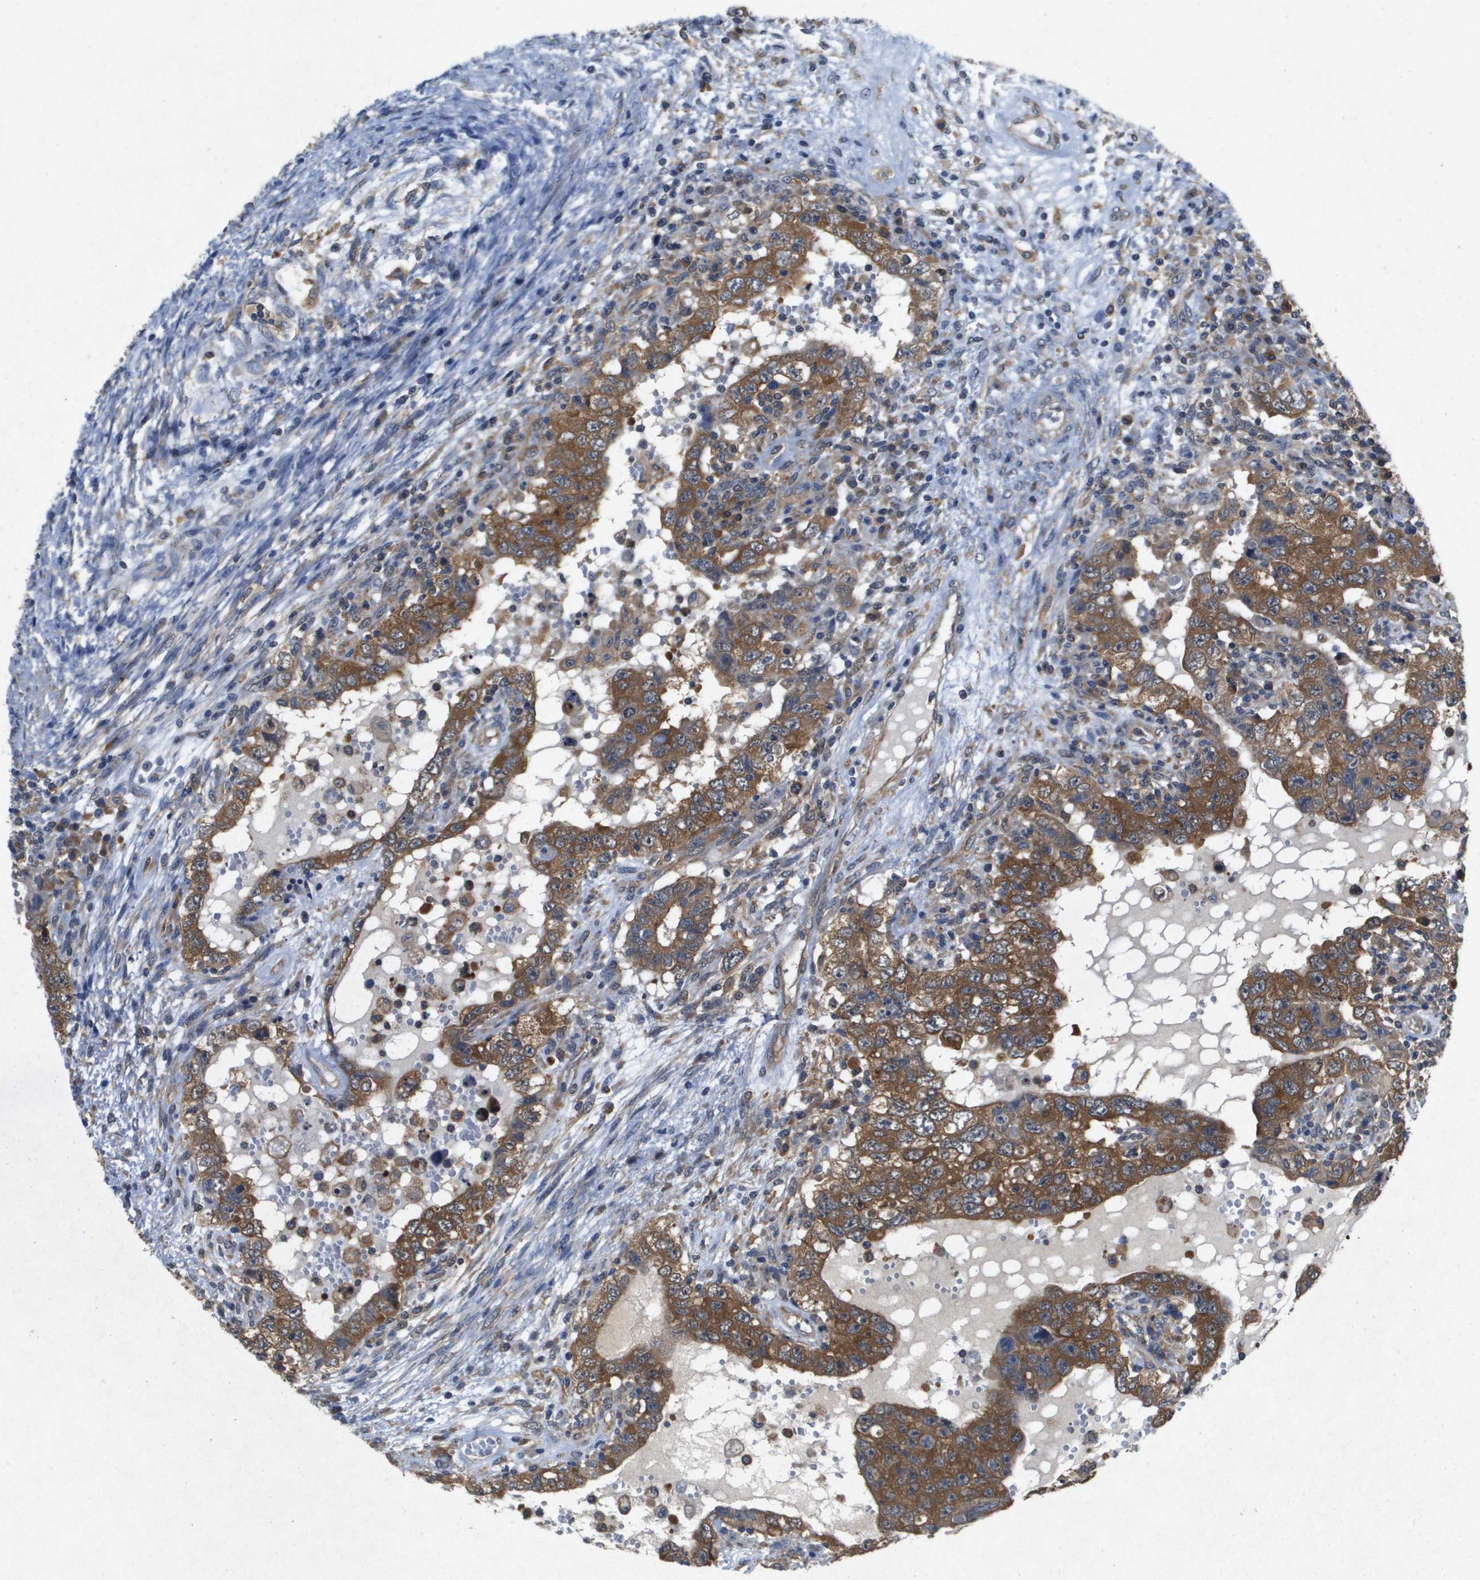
{"staining": {"intensity": "moderate", "quantity": ">75%", "location": "cytoplasmic/membranous"}, "tissue": "testis cancer", "cell_type": "Tumor cells", "image_type": "cancer", "snomed": [{"axis": "morphology", "description": "Carcinoma, Embryonal, NOS"}, {"axis": "topography", "description": "Testis"}], "caption": "The photomicrograph reveals a brown stain indicating the presence of a protein in the cytoplasmic/membranous of tumor cells in testis cancer (embryonal carcinoma).", "gene": "PTPRT", "patient": {"sex": "male", "age": 26}}